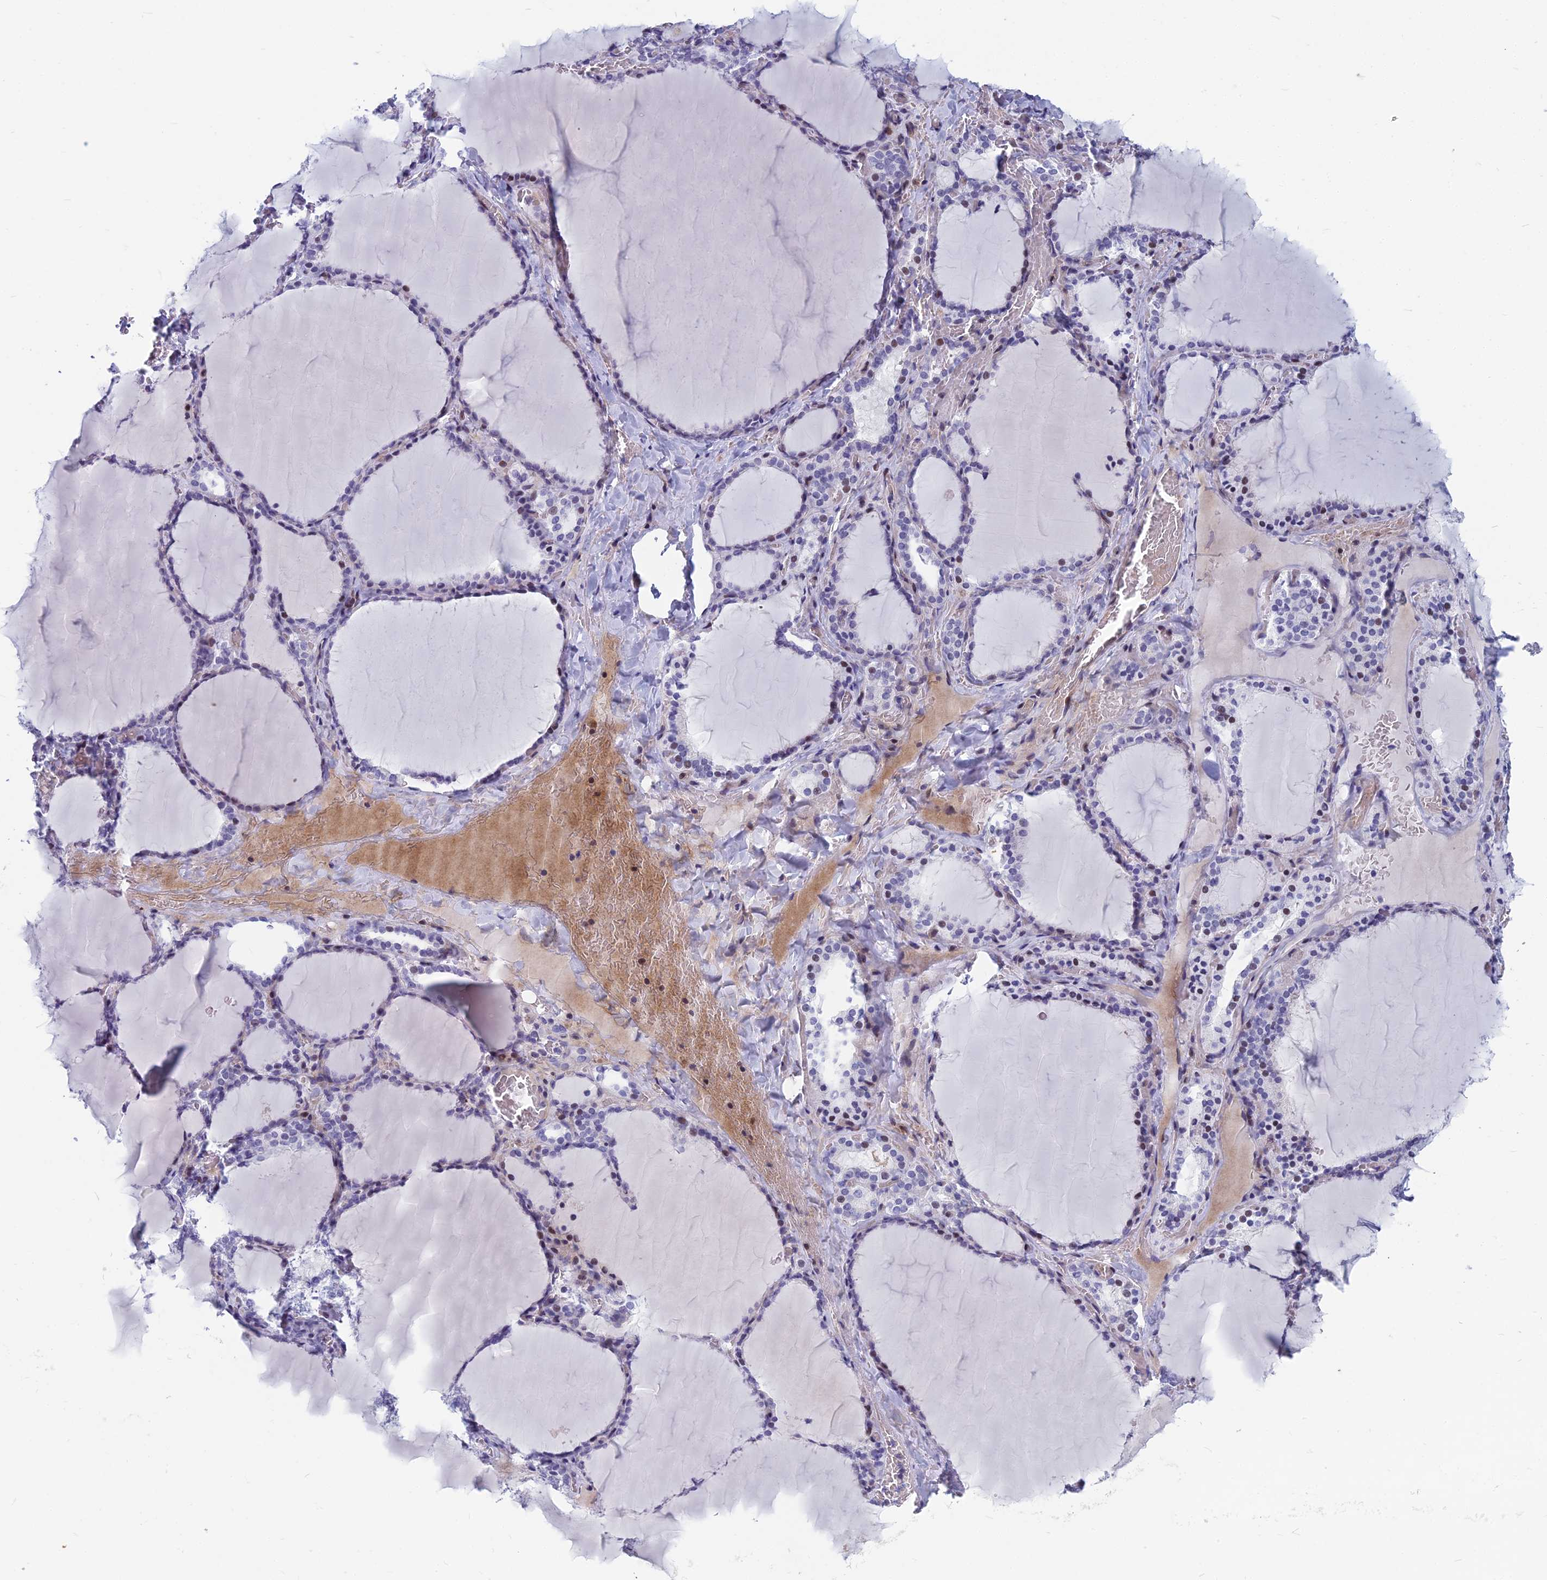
{"staining": {"intensity": "moderate", "quantity": "<25%", "location": "nuclear"}, "tissue": "thyroid gland", "cell_type": "Glandular cells", "image_type": "normal", "snomed": [{"axis": "morphology", "description": "Normal tissue, NOS"}, {"axis": "topography", "description": "Thyroid gland"}], "caption": "This micrograph displays immunohistochemistry (IHC) staining of unremarkable human thyroid gland, with low moderate nuclear expression in approximately <25% of glandular cells.", "gene": "MYBPC2", "patient": {"sex": "female", "age": 39}}